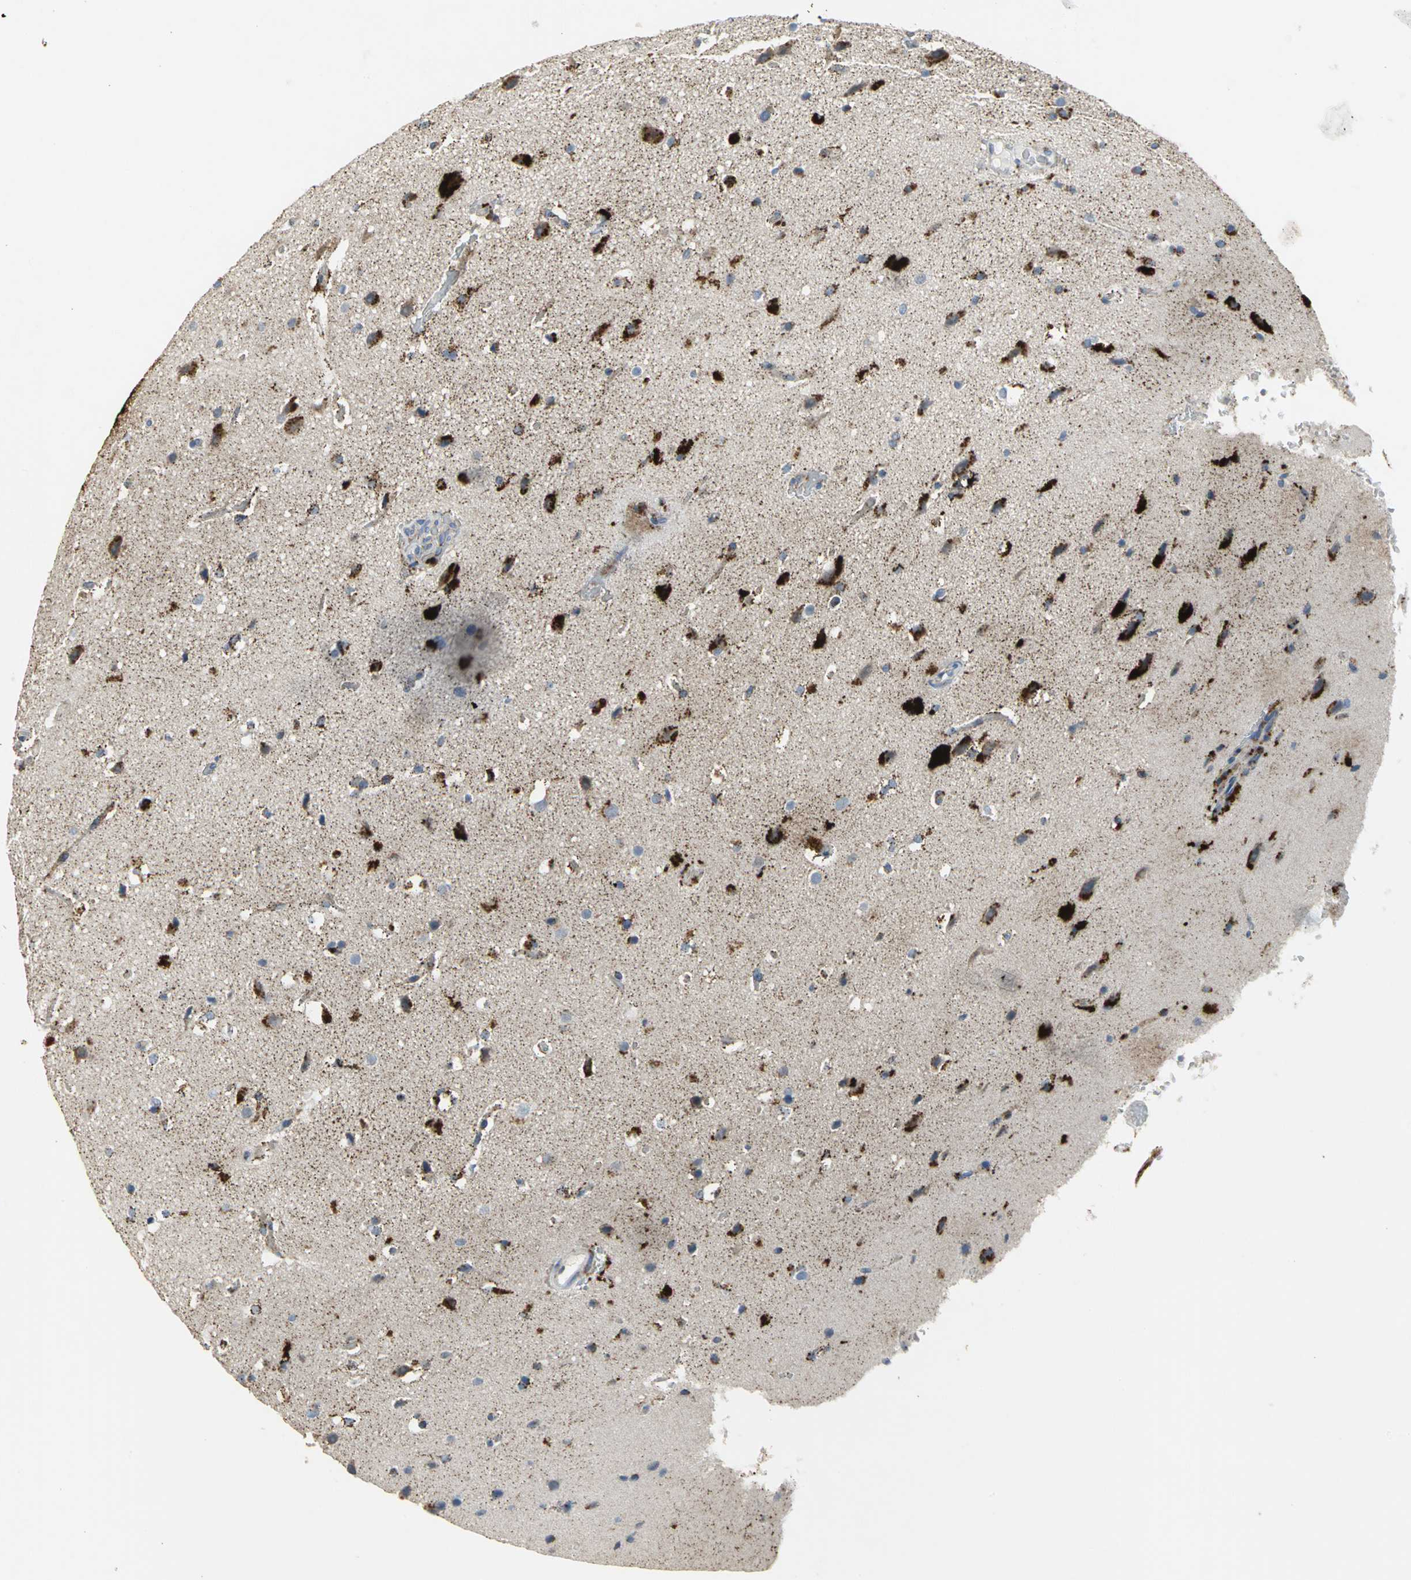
{"staining": {"intensity": "strong", "quantity": ">75%", "location": "cytoplasmic/membranous"}, "tissue": "glioma", "cell_type": "Tumor cells", "image_type": "cancer", "snomed": [{"axis": "morphology", "description": "Glioma, malignant, Low grade"}, {"axis": "topography", "description": "Cerebral cortex"}], "caption": "Immunohistochemical staining of low-grade glioma (malignant) shows strong cytoplasmic/membranous protein staining in about >75% of tumor cells. The staining was performed using DAB to visualize the protein expression in brown, while the nuclei were stained in blue with hematoxylin (Magnification: 20x).", "gene": "SPPL2B", "patient": {"sex": "female", "age": 47}}